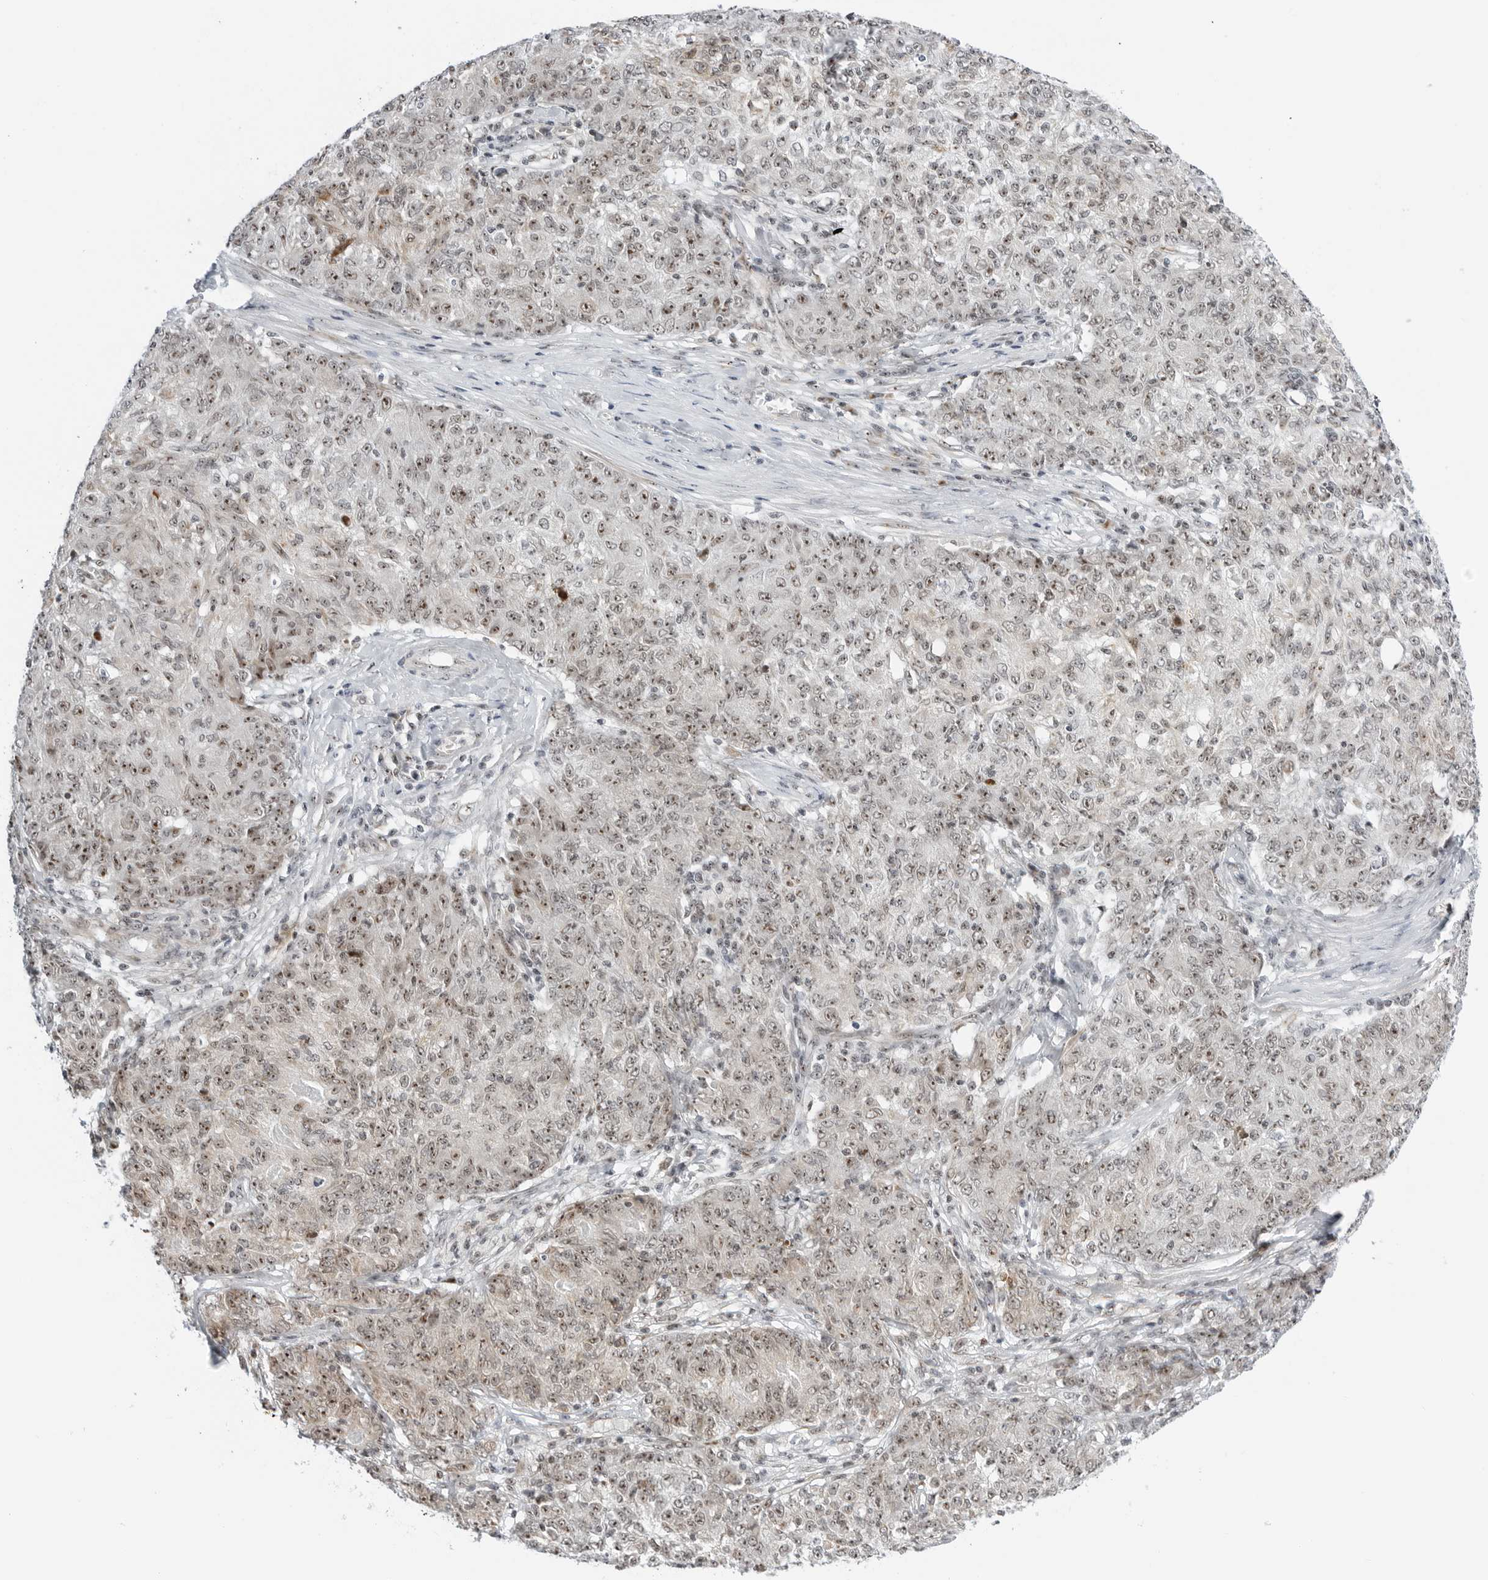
{"staining": {"intensity": "moderate", "quantity": ">75%", "location": "nuclear"}, "tissue": "ovarian cancer", "cell_type": "Tumor cells", "image_type": "cancer", "snomed": [{"axis": "morphology", "description": "Carcinoma, endometroid"}, {"axis": "topography", "description": "Ovary"}], "caption": "This micrograph demonstrates IHC staining of endometroid carcinoma (ovarian), with medium moderate nuclear staining in about >75% of tumor cells.", "gene": "RIMKLA", "patient": {"sex": "female", "age": 42}}